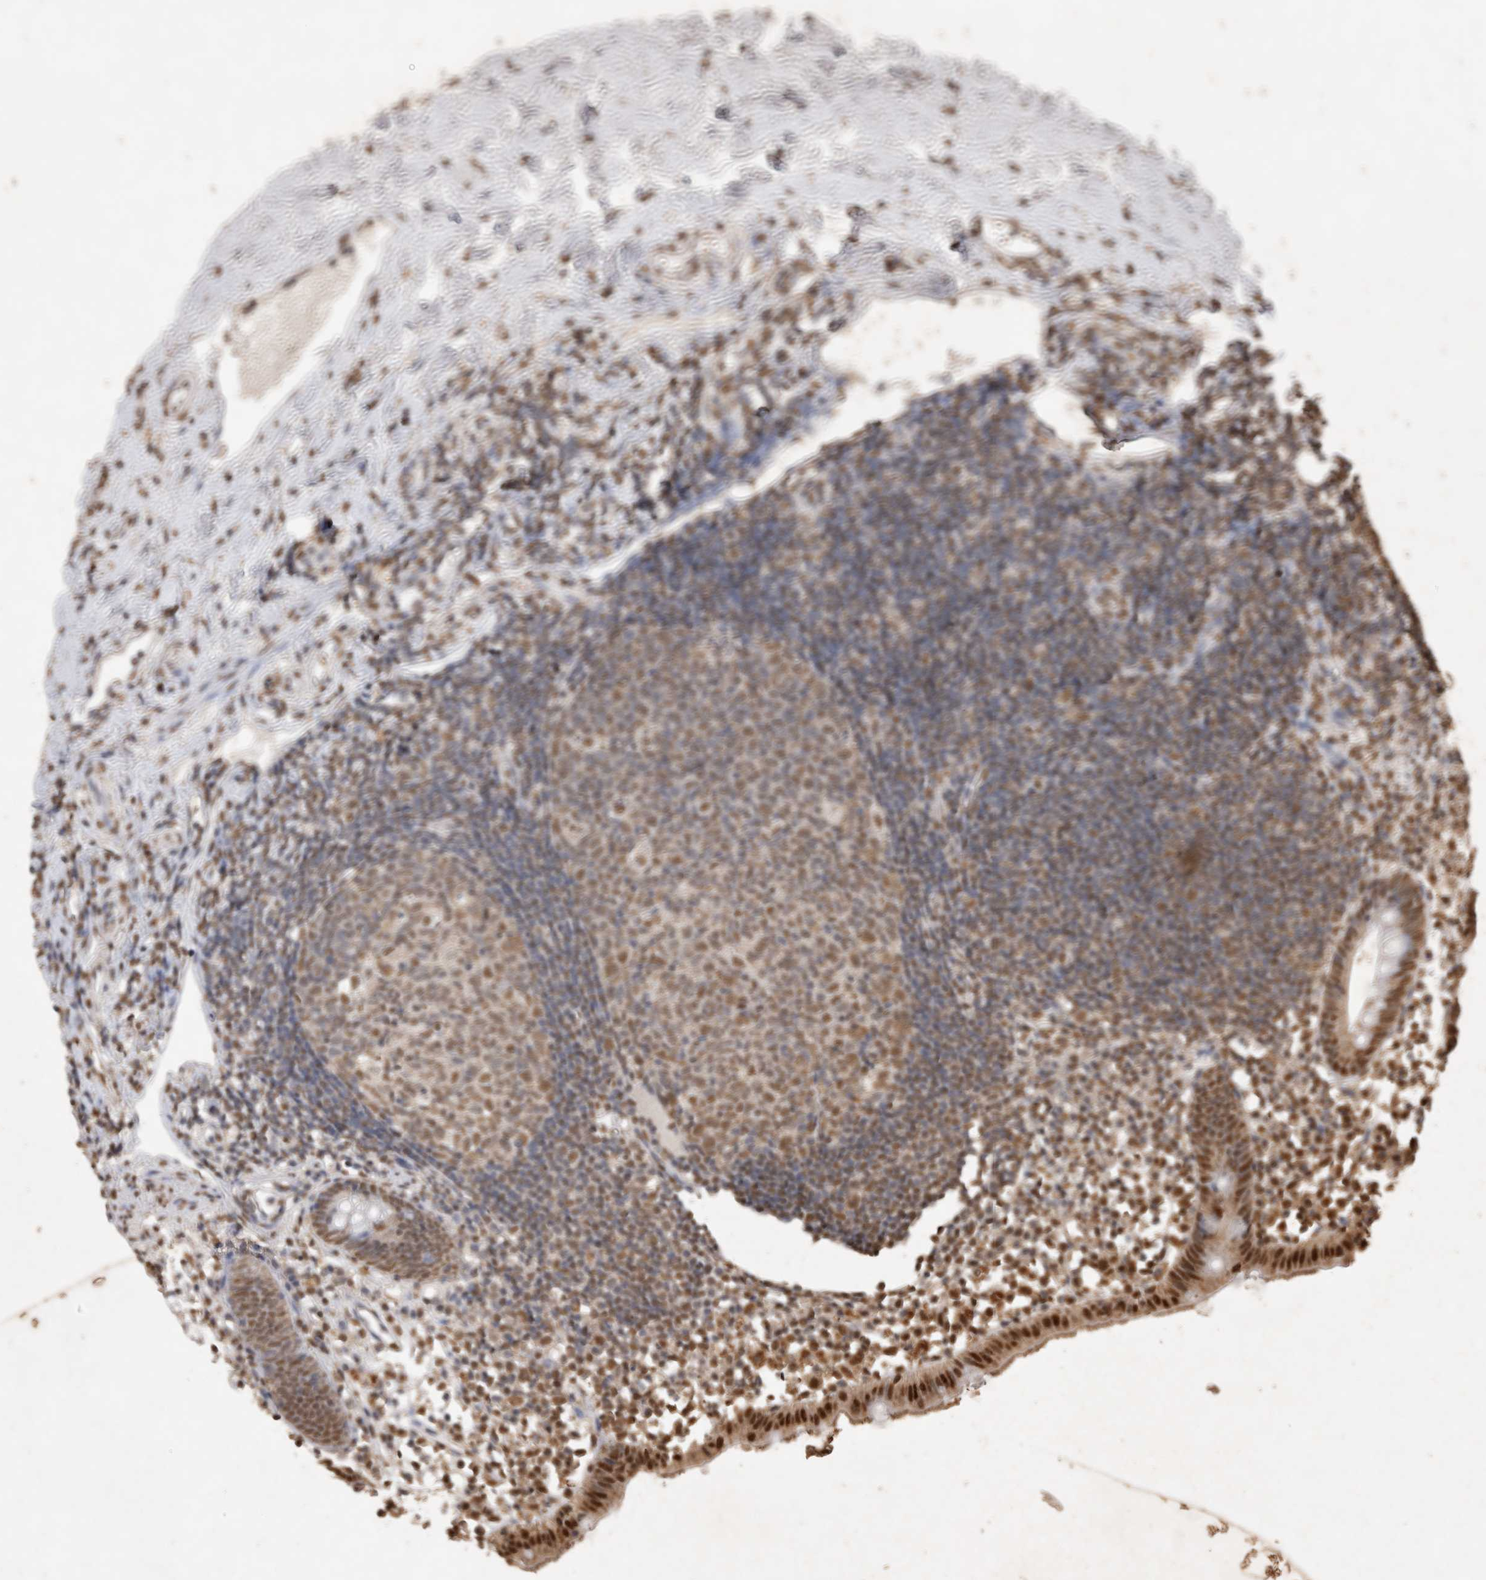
{"staining": {"intensity": "strong", "quantity": "25%-75%", "location": "nuclear"}, "tissue": "appendix", "cell_type": "Glandular cells", "image_type": "normal", "snomed": [{"axis": "morphology", "description": "Normal tissue, NOS"}, {"axis": "topography", "description": "Appendix"}], "caption": "Immunohistochemical staining of benign human appendix demonstrates high levels of strong nuclear positivity in approximately 25%-75% of glandular cells. The staining is performed using DAB brown chromogen to label protein expression. The nuclei are counter-stained blue using hematoxylin.", "gene": "OAS2", "patient": {"sex": "female", "age": 20}}